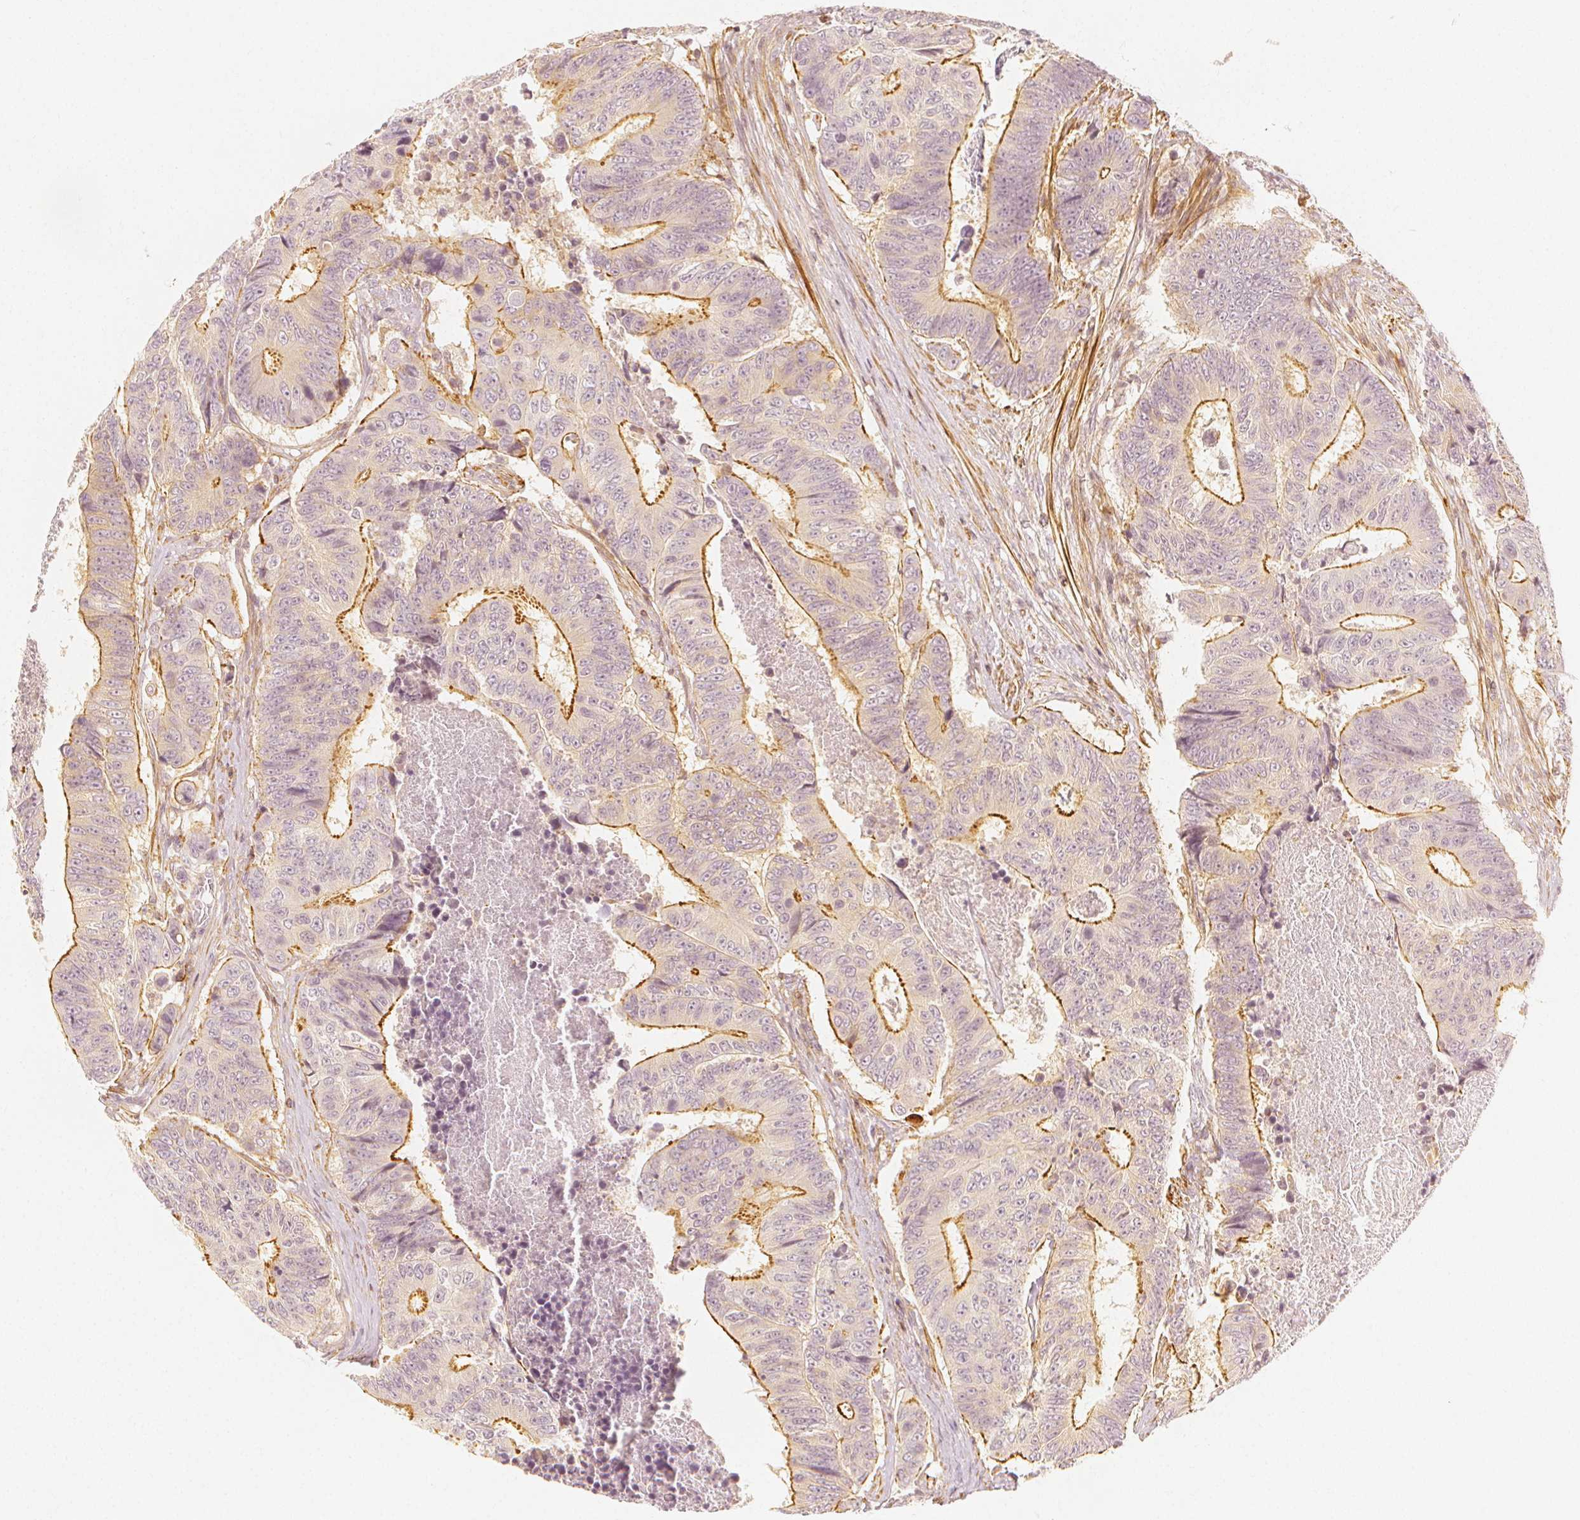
{"staining": {"intensity": "moderate", "quantity": "25%-75%", "location": "cytoplasmic/membranous"}, "tissue": "colorectal cancer", "cell_type": "Tumor cells", "image_type": "cancer", "snomed": [{"axis": "morphology", "description": "Adenocarcinoma, NOS"}, {"axis": "topography", "description": "Colon"}], "caption": "There is medium levels of moderate cytoplasmic/membranous staining in tumor cells of colorectal adenocarcinoma, as demonstrated by immunohistochemical staining (brown color).", "gene": "ARHGAP26", "patient": {"sex": "female", "age": 48}}